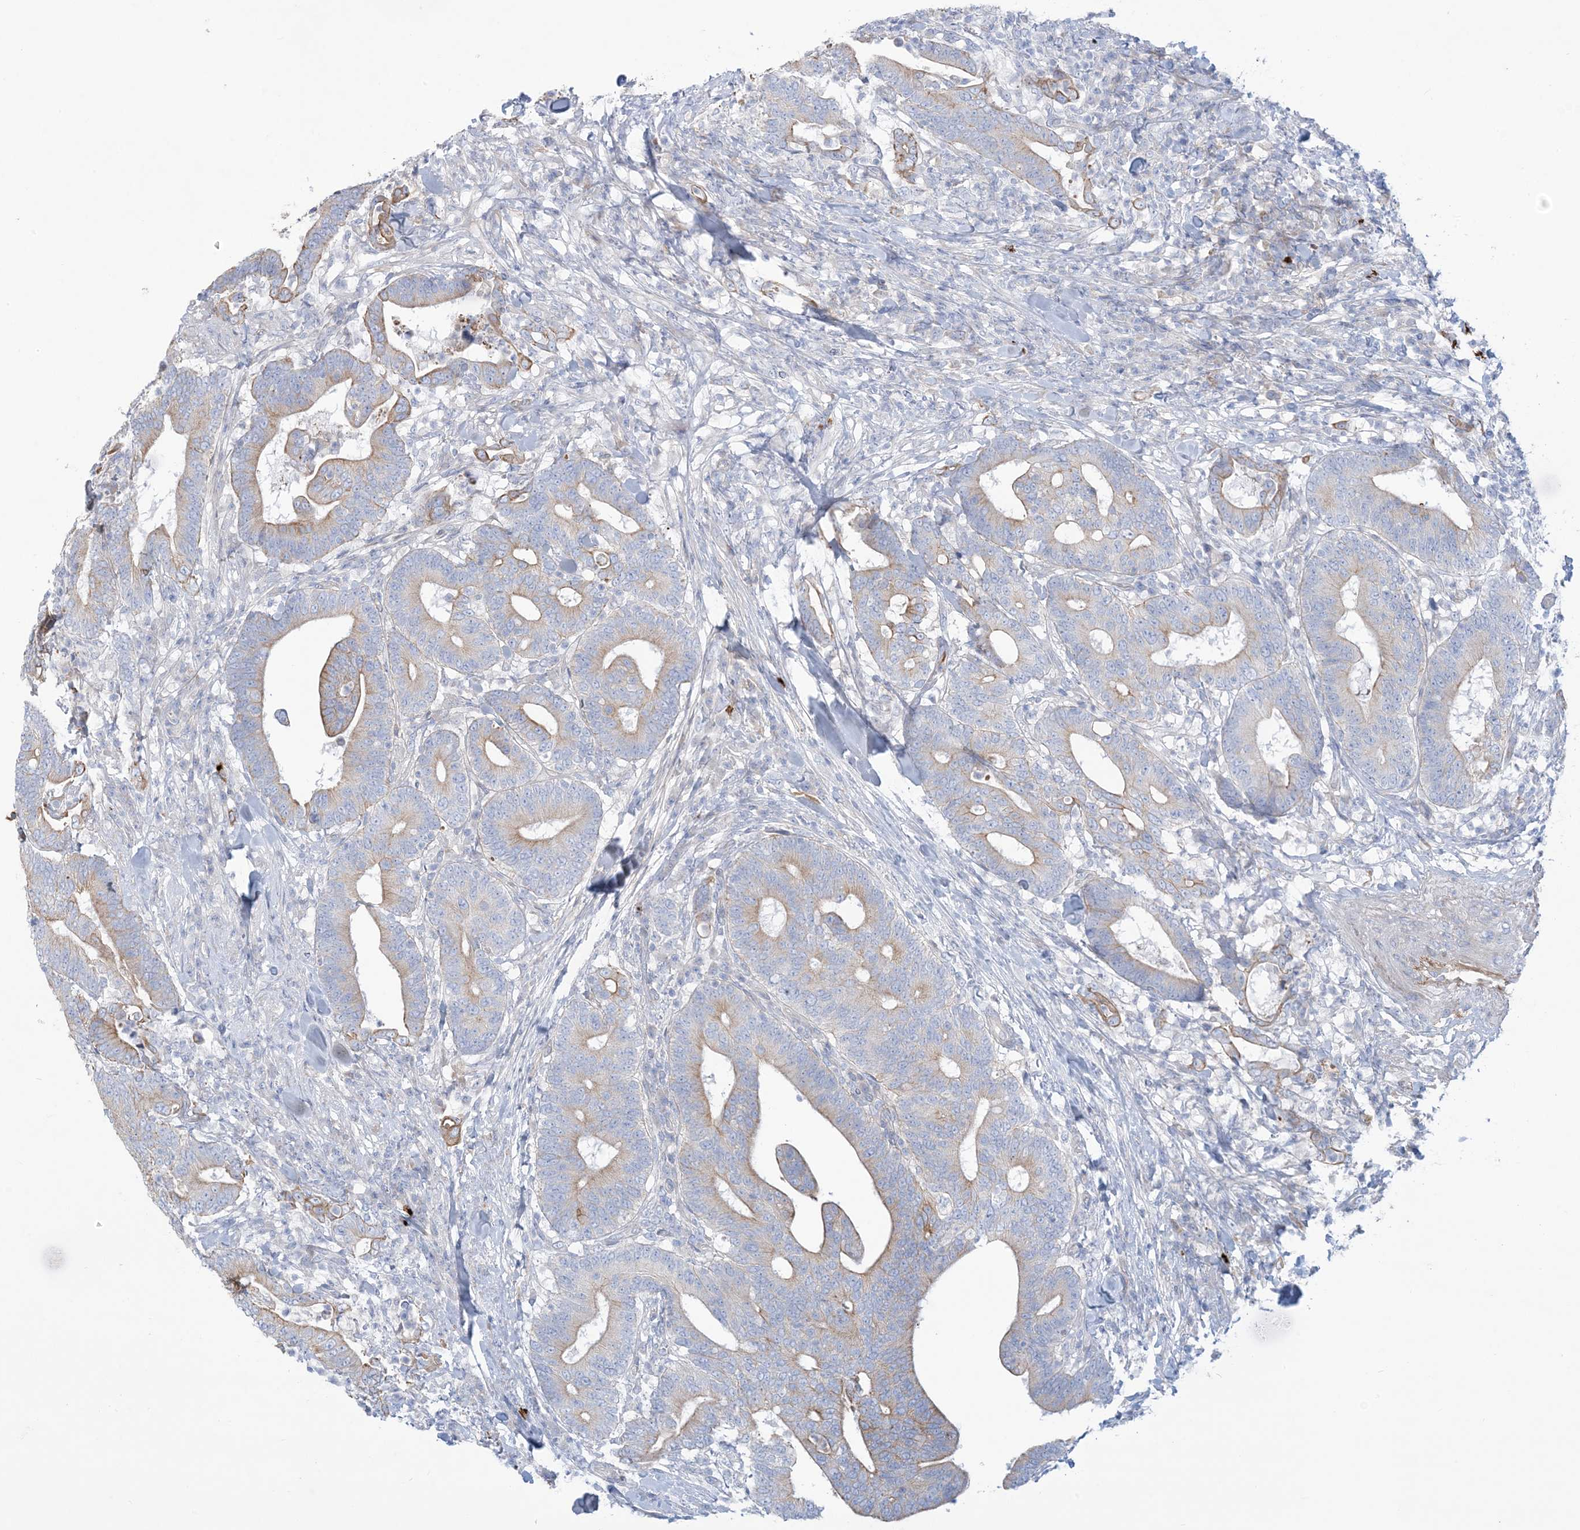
{"staining": {"intensity": "weak", "quantity": "25%-75%", "location": "cytoplasmic/membranous"}, "tissue": "colorectal cancer", "cell_type": "Tumor cells", "image_type": "cancer", "snomed": [{"axis": "morphology", "description": "Adenocarcinoma, NOS"}, {"axis": "topography", "description": "Colon"}], "caption": "Weak cytoplasmic/membranous staining is present in about 25%-75% of tumor cells in adenocarcinoma (colorectal).", "gene": "ATP11C", "patient": {"sex": "female", "age": 66}}